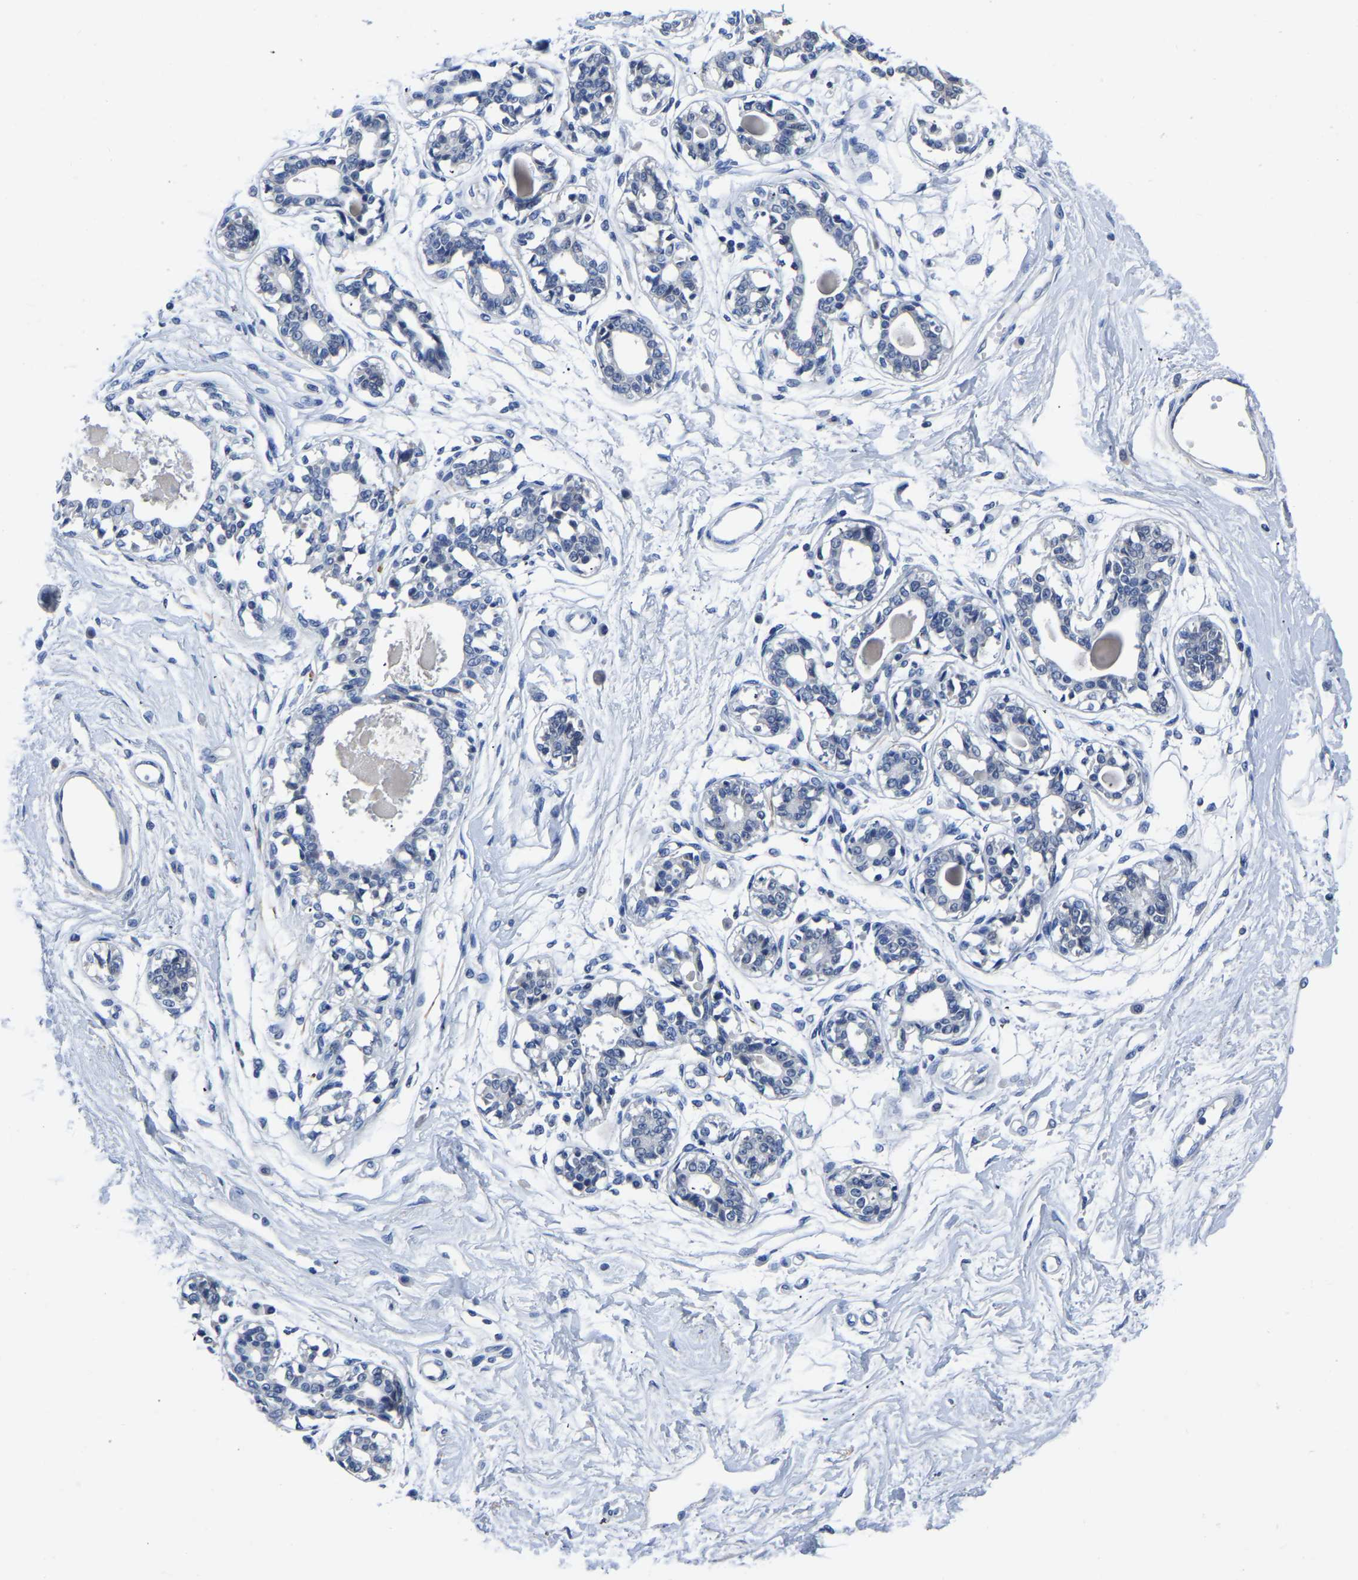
{"staining": {"intensity": "negative", "quantity": "none", "location": "none"}, "tissue": "breast", "cell_type": "Adipocytes", "image_type": "normal", "snomed": [{"axis": "morphology", "description": "Normal tissue, NOS"}, {"axis": "topography", "description": "Breast"}], "caption": "A high-resolution micrograph shows immunohistochemistry staining of unremarkable breast, which reveals no significant expression in adipocytes.", "gene": "FGD5", "patient": {"sex": "female", "age": 45}}